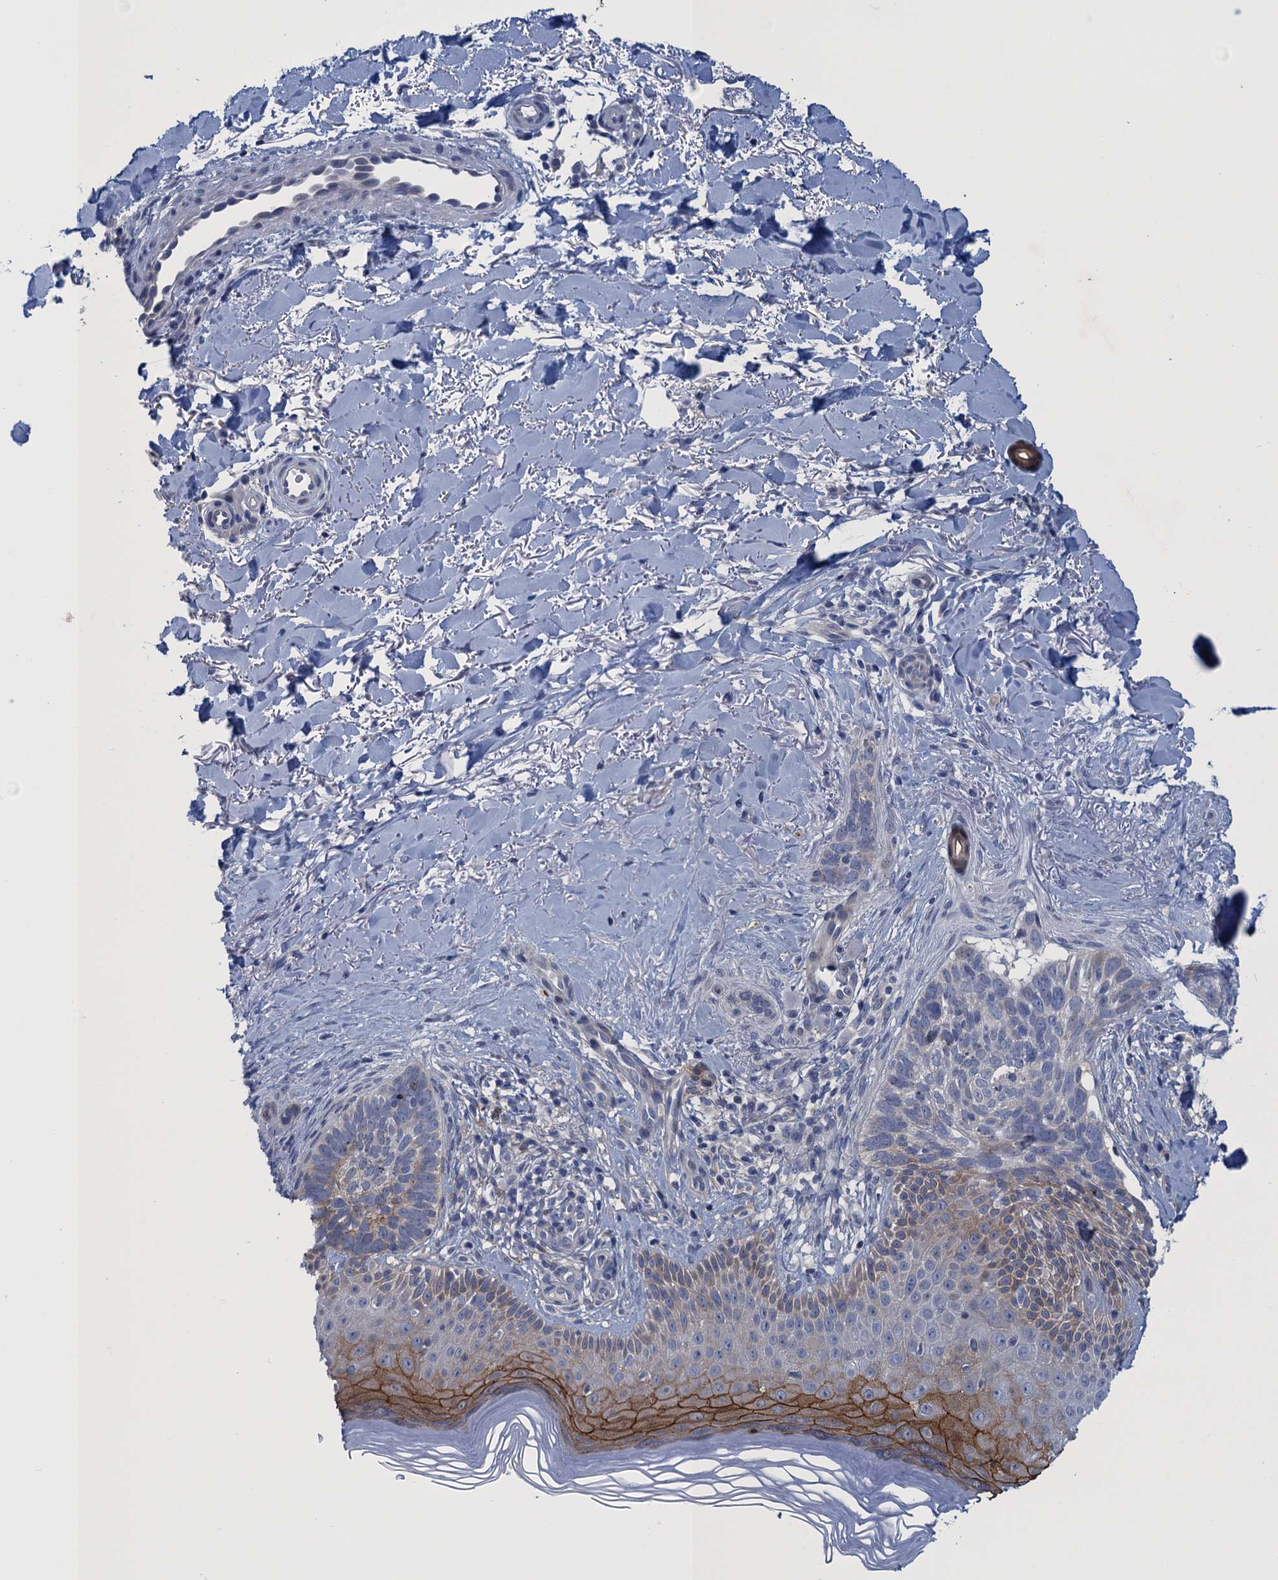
{"staining": {"intensity": "weak", "quantity": "<25%", "location": "cytoplasmic/membranous"}, "tissue": "skin cancer", "cell_type": "Tumor cells", "image_type": "cancer", "snomed": [{"axis": "morphology", "description": "Normal tissue, NOS"}, {"axis": "morphology", "description": "Basal cell carcinoma"}, {"axis": "topography", "description": "Skin"}], "caption": "Tumor cells are negative for protein expression in human skin cancer.", "gene": "SCEL", "patient": {"sex": "female", "age": 67}}